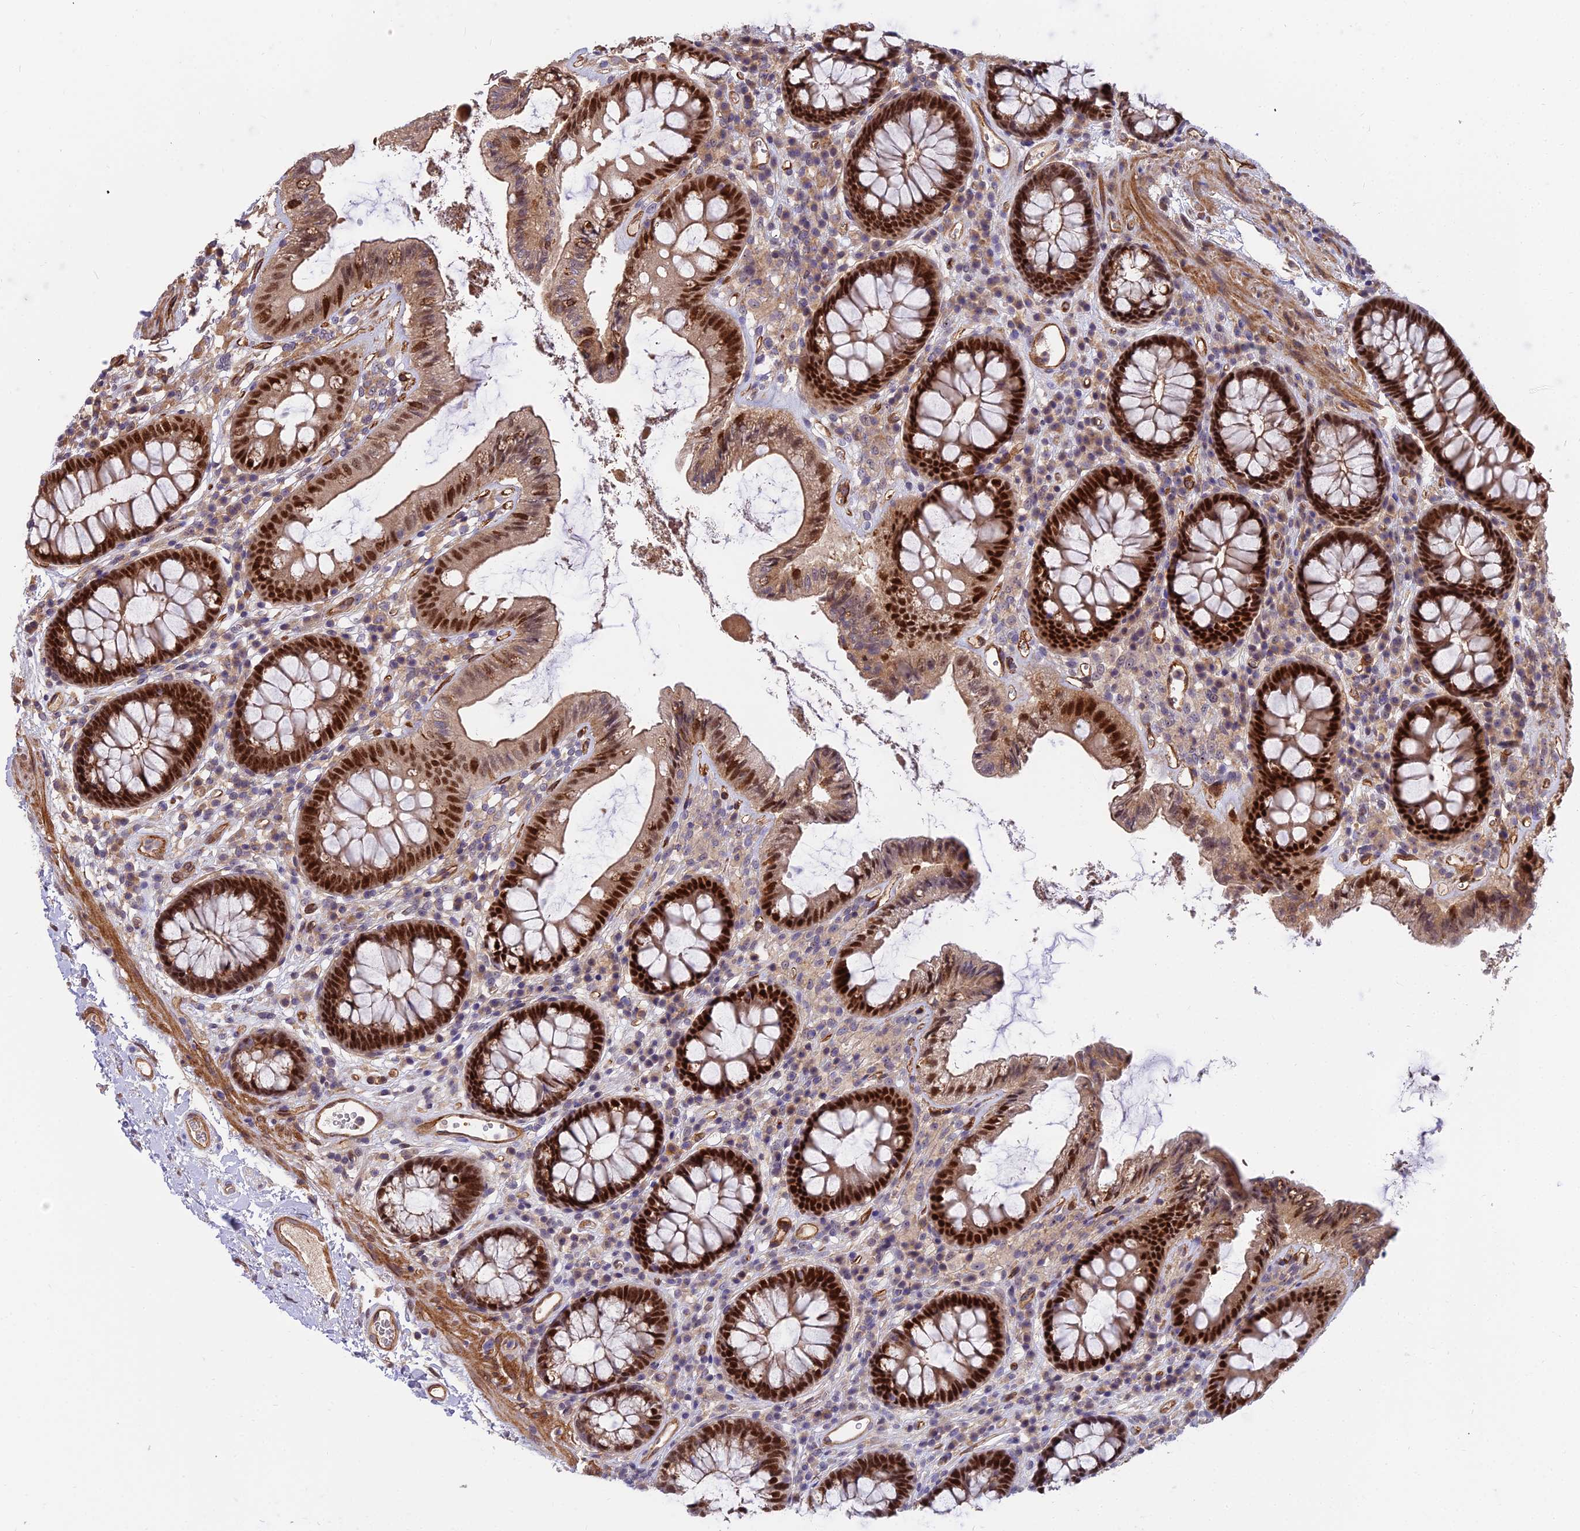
{"staining": {"intensity": "moderate", "quantity": ">75%", "location": "cytoplasmic/membranous,nuclear"}, "tissue": "colon", "cell_type": "Endothelial cells", "image_type": "normal", "snomed": [{"axis": "morphology", "description": "Normal tissue, NOS"}, {"axis": "topography", "description": "Colon"}], "caption": "Protein staining by IHC shows moderate cytoplasmic/membranous,nuclear staining in about >75% of endothelial cells in benign colon.", "gene": "TCEA3", "patient": {"sex": "male", "age": 84}}